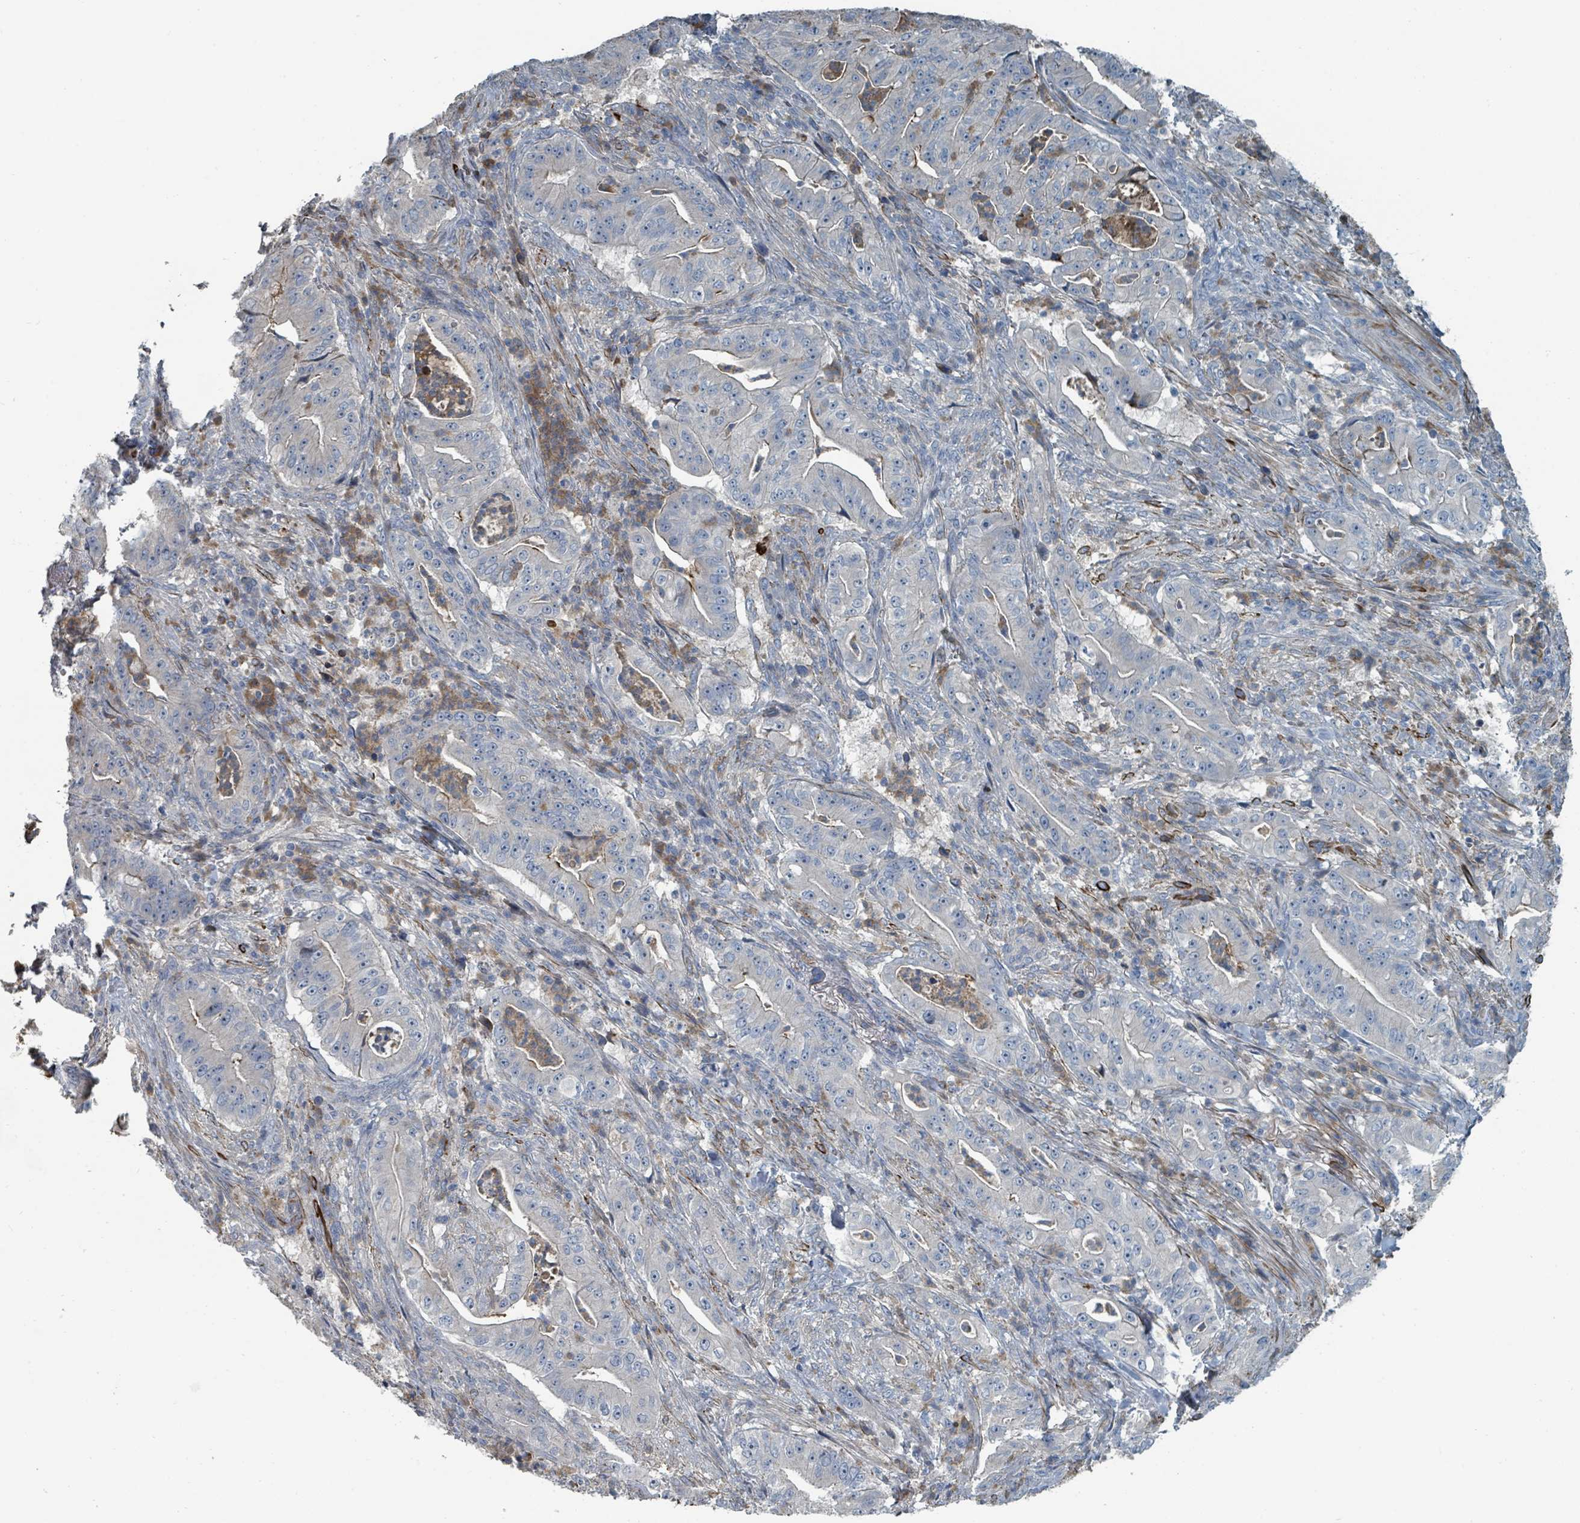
{"staining": {"intensity": "negative", "quantity": "none", "location": "none"}, "tissue": "pancreatic cancer", "cell_type": "Tumor cells", "image_type": "cancer", "snomed": [{"axis": "morphology", "description": "Adenocarcinoma, NOS"}, {"axis": "topography", "description": "Pancreas"}], "caption": "The image exhibits no significant positivity in tumor cells of adenocarcinoma (pancreatic).", "gene": "SLC44A5", "patient": {"sex": "male", "age": 71}}